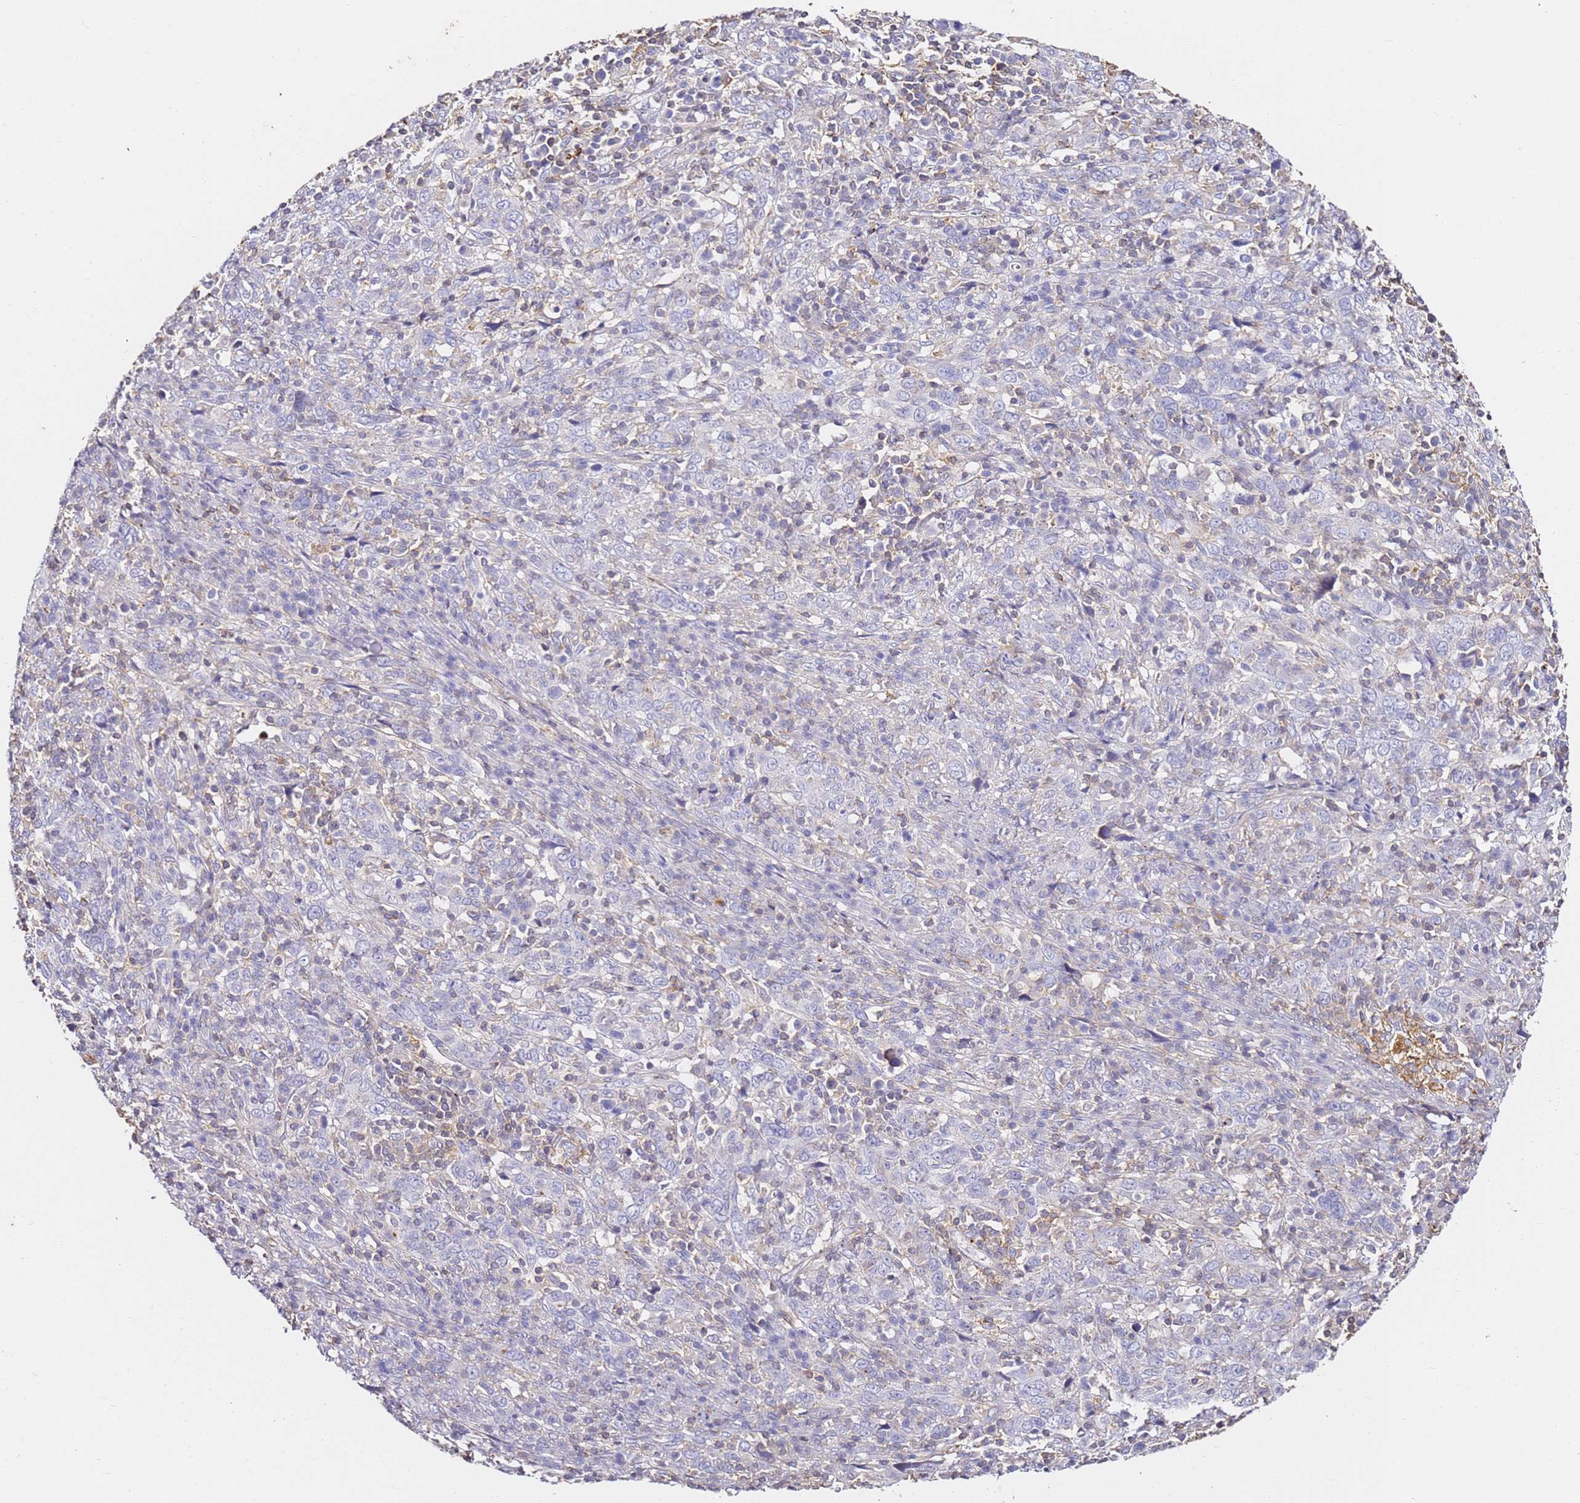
{"staining": {"intensity": "negative", "quantity": "none", "location": "none"}, "tissue": "cervical cancer", "cell_type": "Tumor cells", "image_type": "cancer", "snomed": [{"axis": "morphology", "description": "Squamous cell carcinoma, NOS"}, {"axis": "topography", "description": "Cervix"}], "caption": "Image shows no protein expression in tumor cells of cervical cancer (squamous cell carcinoma) tissue. (DAB (3,3'-diaminobenzidine) immunohistochemistry (IHC) with hematoxylin counter stain).", "gene": "ZNF671", "patient": {"sex": "female", "age": 46}}